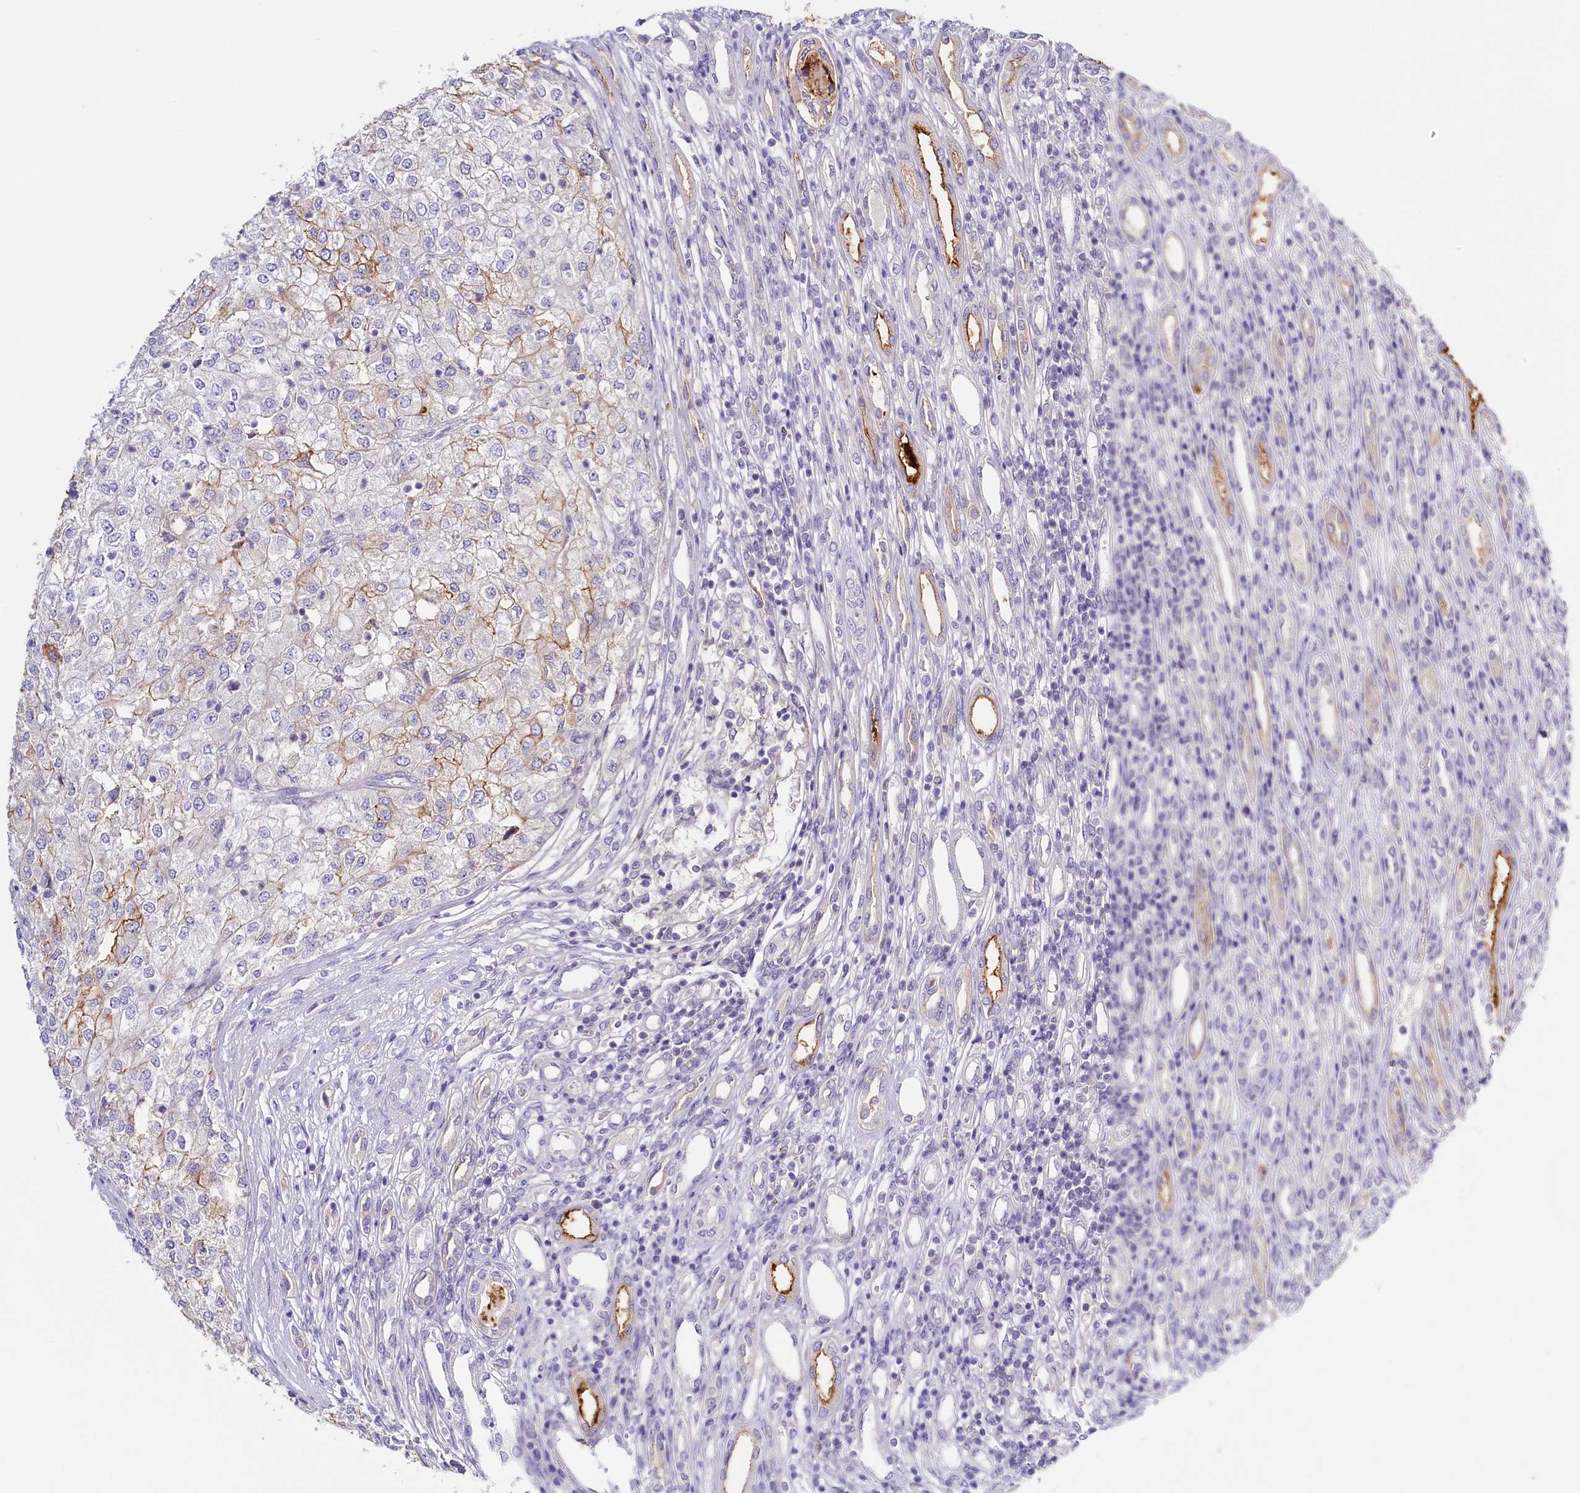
{"staining": {"intensity": "moderate", "quantity": "25%-75%", "location": "cytoplasmic/membranous"}, "tissue": "renal cancer", "cell_type": "Tumor cells", "image_type": "cancer", "snomed": [{"axis": "morphology", "description": "Adenocarcinoma, NOS"}, {"axis": "topography", "description": "Kidney"}], "caption": "High-magnification brightfield microscopy of renal cancer (adenocarcinoma) stained with DAB (3,3'-diaminobenzidine) (brown) and counterstained with hematoxylin (blue). tumor cells exhibit moderate cytoplasmic/membranous expression is appreciated in approximately25%-75% of cells.", "gene": "PDE6D", "patient": {"sex": "female", "age": 54}}